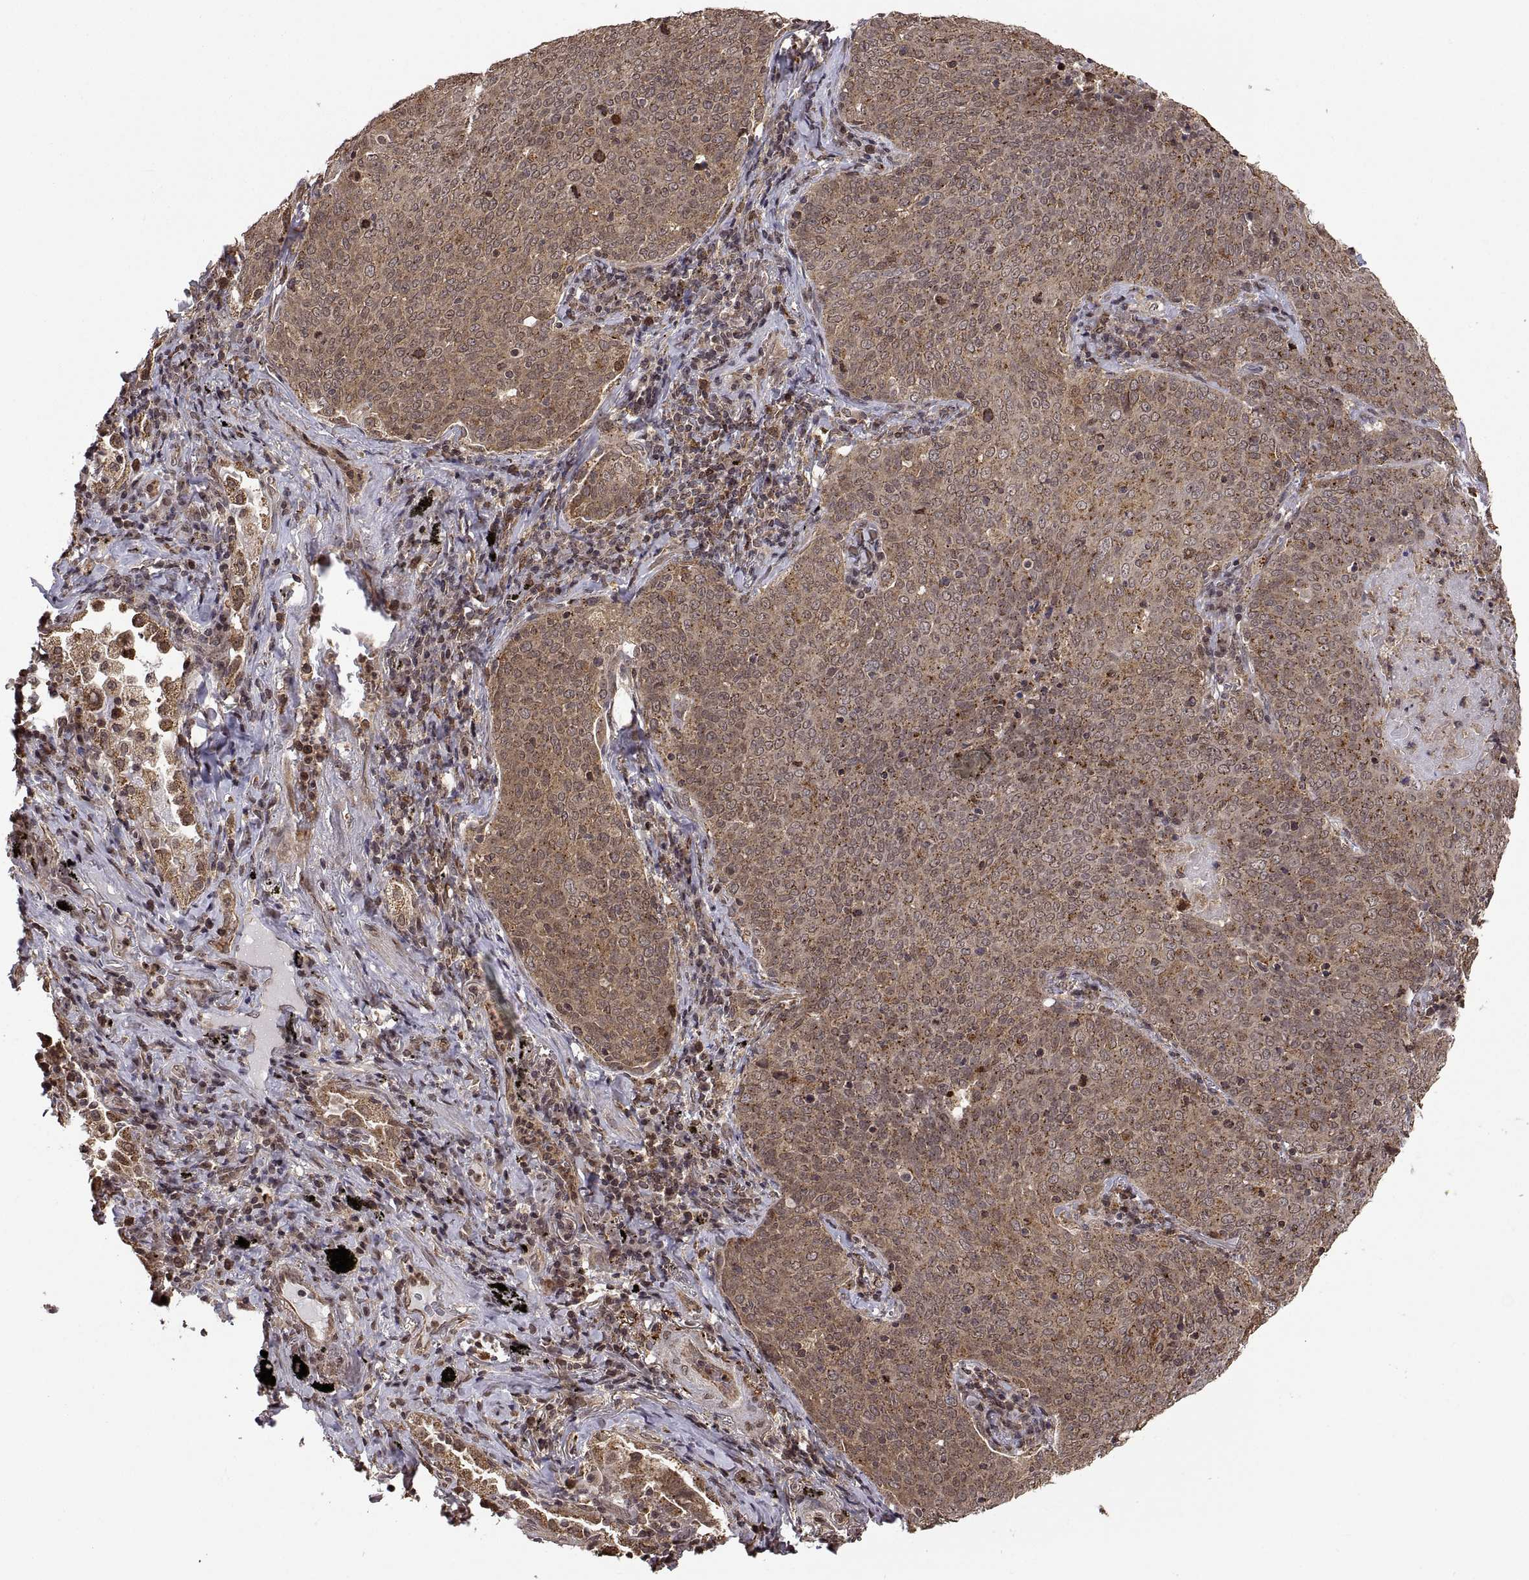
{"staining": {"intensity": "weak", "quantity": ">75%", "location": "cytoplasmic/membranous"}, "tissue": "lung cancer", "cell_type": "Tumor cells", "image_type": "cancer", "snomed": [{"axis": "morphology", "description": "Squamous cell carcinoma, NOS"}, {"axis": "topography", "description": "Lung"}], "caption": "Immunohistochemistry of human lung cancer (squamous cell carcinoma) displays low levels of weak cytoplasmic/membranous staining in about >75% of tumor cells.", "gene": "ZNRF2", "patient": {"sex": "male", "age": 82}}